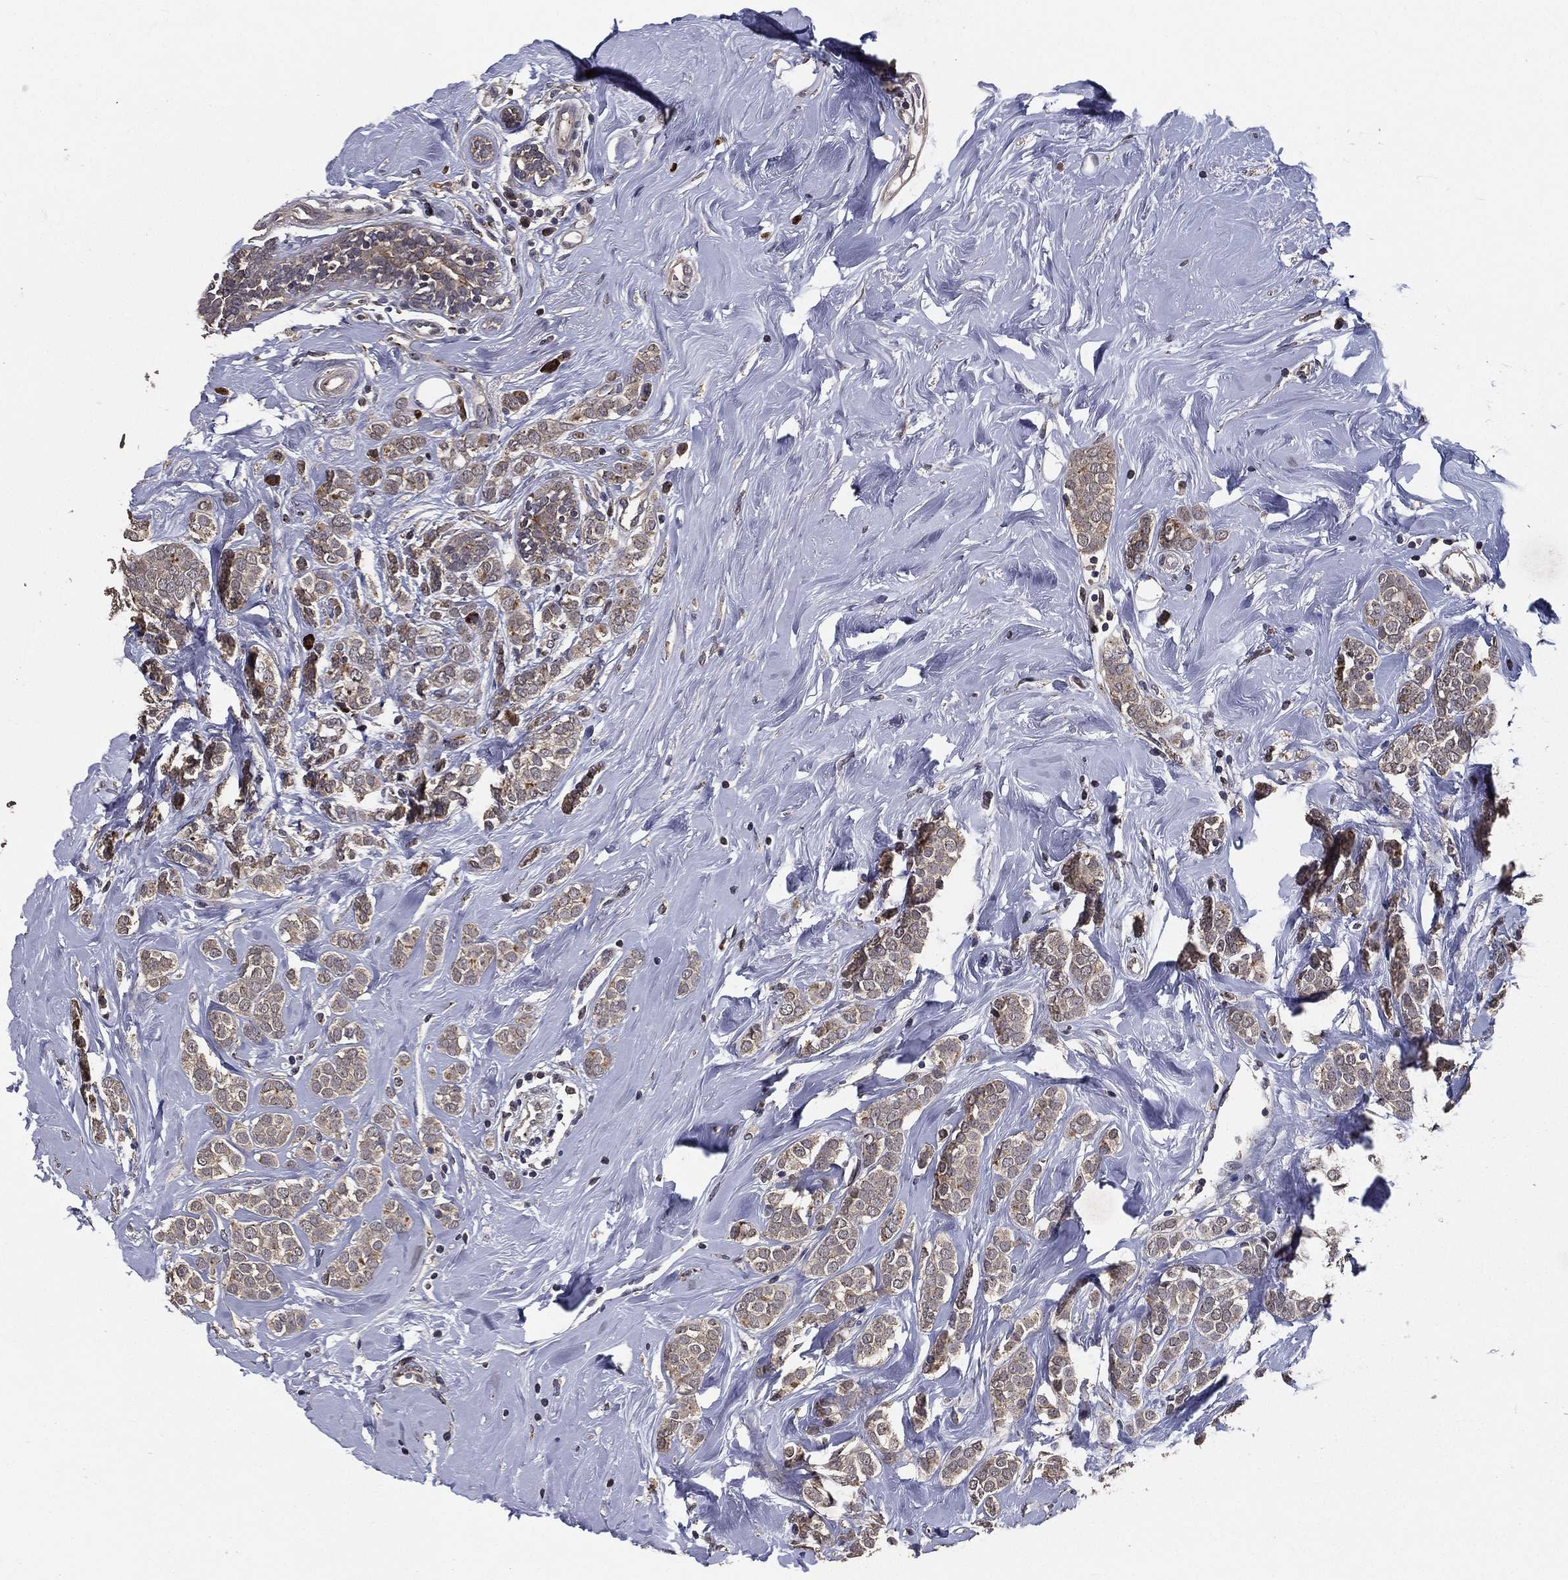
{"staining": {"intensity": "negative", "quantity": "none", "location": "none"}, "tissue": "breast cancer", "cell_type": "Tumor cells", "image_type": "cancer", "snomed": [{"axis": "morphology", "description": "Lobular carcinoma"}, {"axis": "topography", "description": "Breast"}], "caption": "Lobular carcinoma (breast) stained for a protein using IHC displays no expression tumor cells.", "gene": "PCNT", "patient": {"sex": "female", "age": 49}}